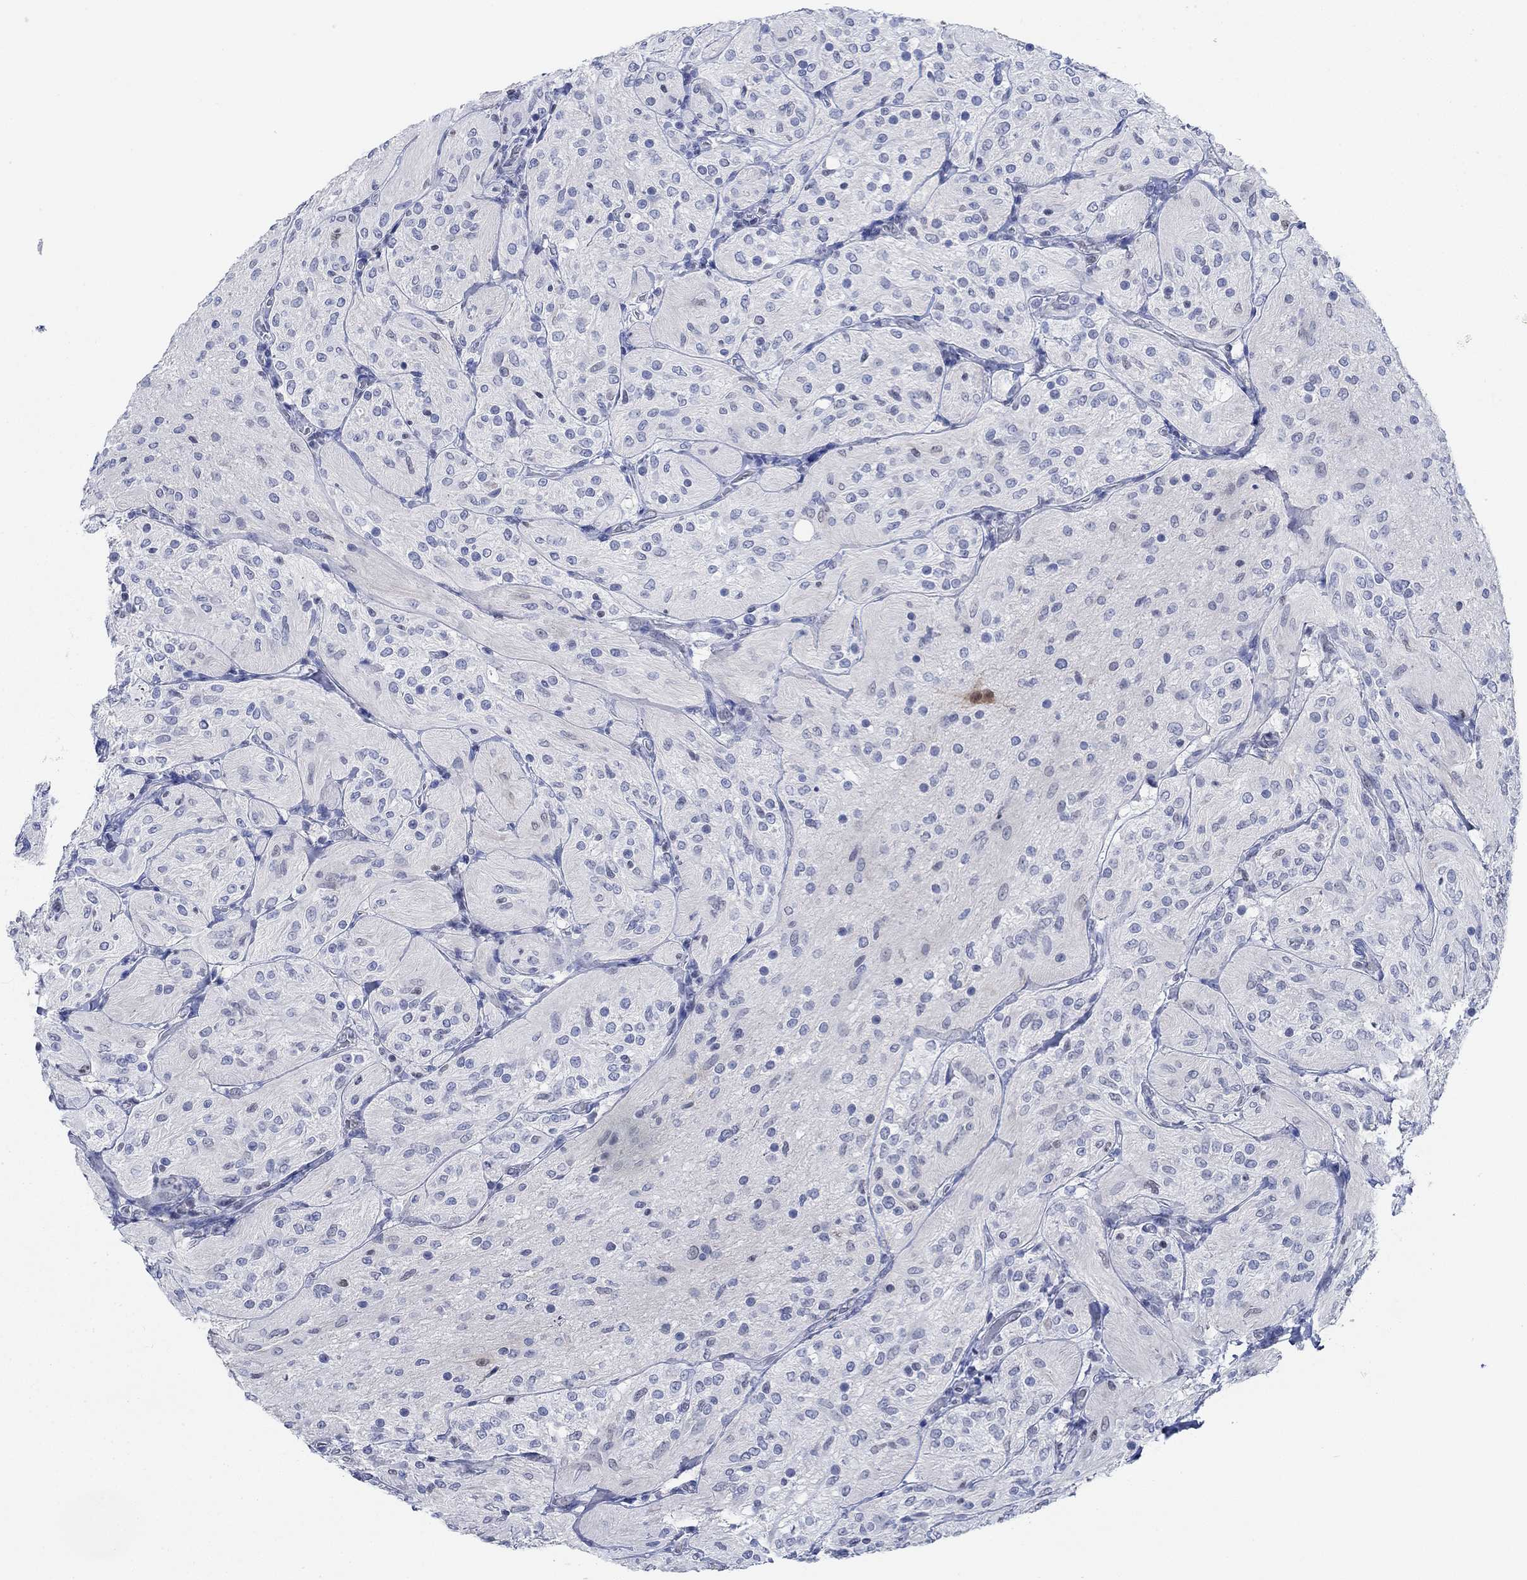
{"staining": {"intensity": "negative", "quantity": "none", "location": "none"}, "tissue": "glioma", "cell_type": "Tumor cells", "image_type": "cancer", "snomed": [{"axis": "morphology", "description": "Glioma, malignant, Low grade"}, {"axis": "topography", "description": "Brain"}], "caption": "A high-resolution micrograph shows immunohistochemistry (IHC) staining of glioma, which displays no significant expression in tumor cells.", "gene": "PPP1R17", "patient": {"sex": "male", "age": 3}}